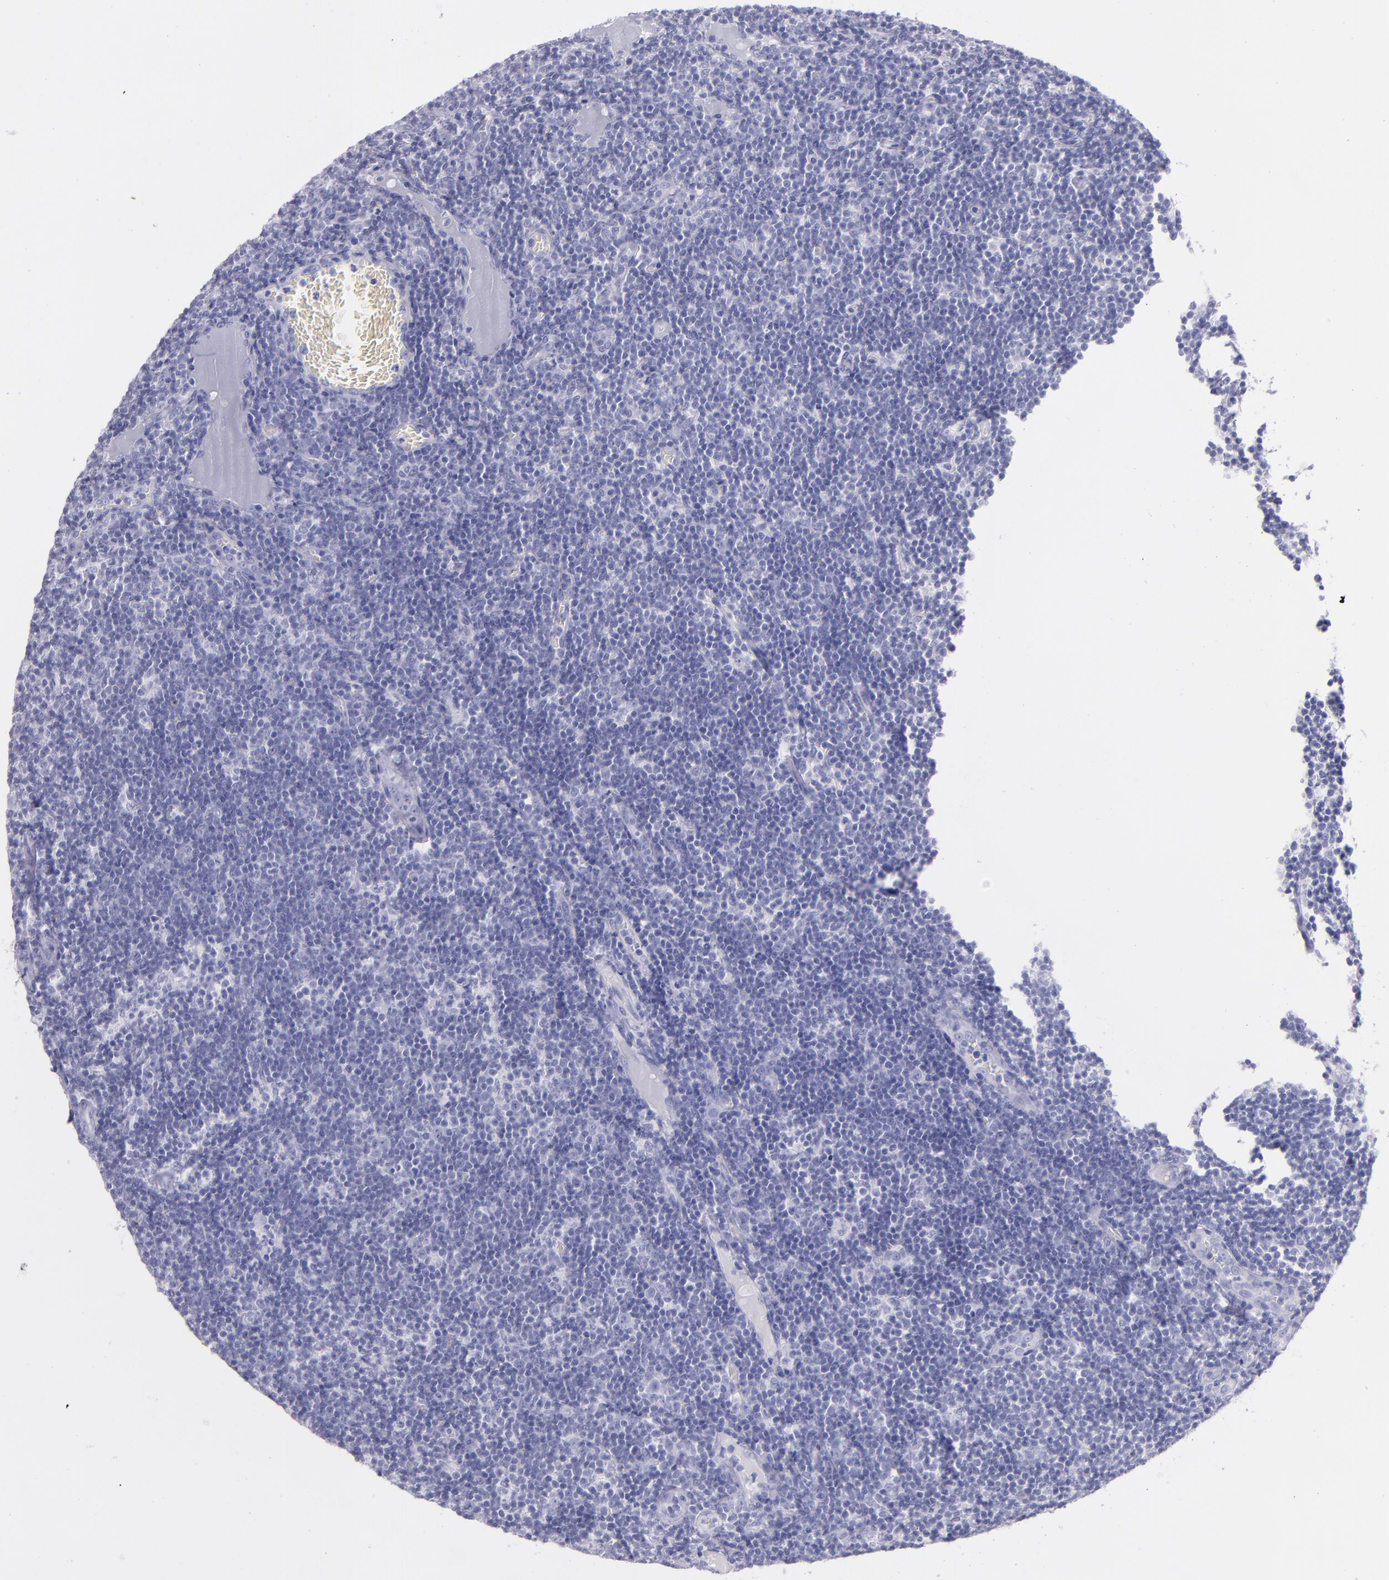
{"staining": {"intensity": "negative", "quantity": "none", "location": "none"}, "tissue": "lymph node", "cell_type": "Germinal center cells", "image_type": "normal", "snomed": [{"axis": "morphology", "description": "Normal tissue, NOS"}, {"axis": "morphology", "description": "Inflammation, NOS"}, {"axis": "topography", "description": "Lymph node"}, {"axis": "topography", "description": "Salivary gland"}], "caption": "Immunohistochemical staining of benign lymph node reveals no significant expression in germinal center cells. (Brightfield microscopy of DAB (3,3'-diaminobenzidine) immunohistochemistry at high magnification).", "gene": "SFTPA2", "patient": {"sex": "male", "age": 3}}